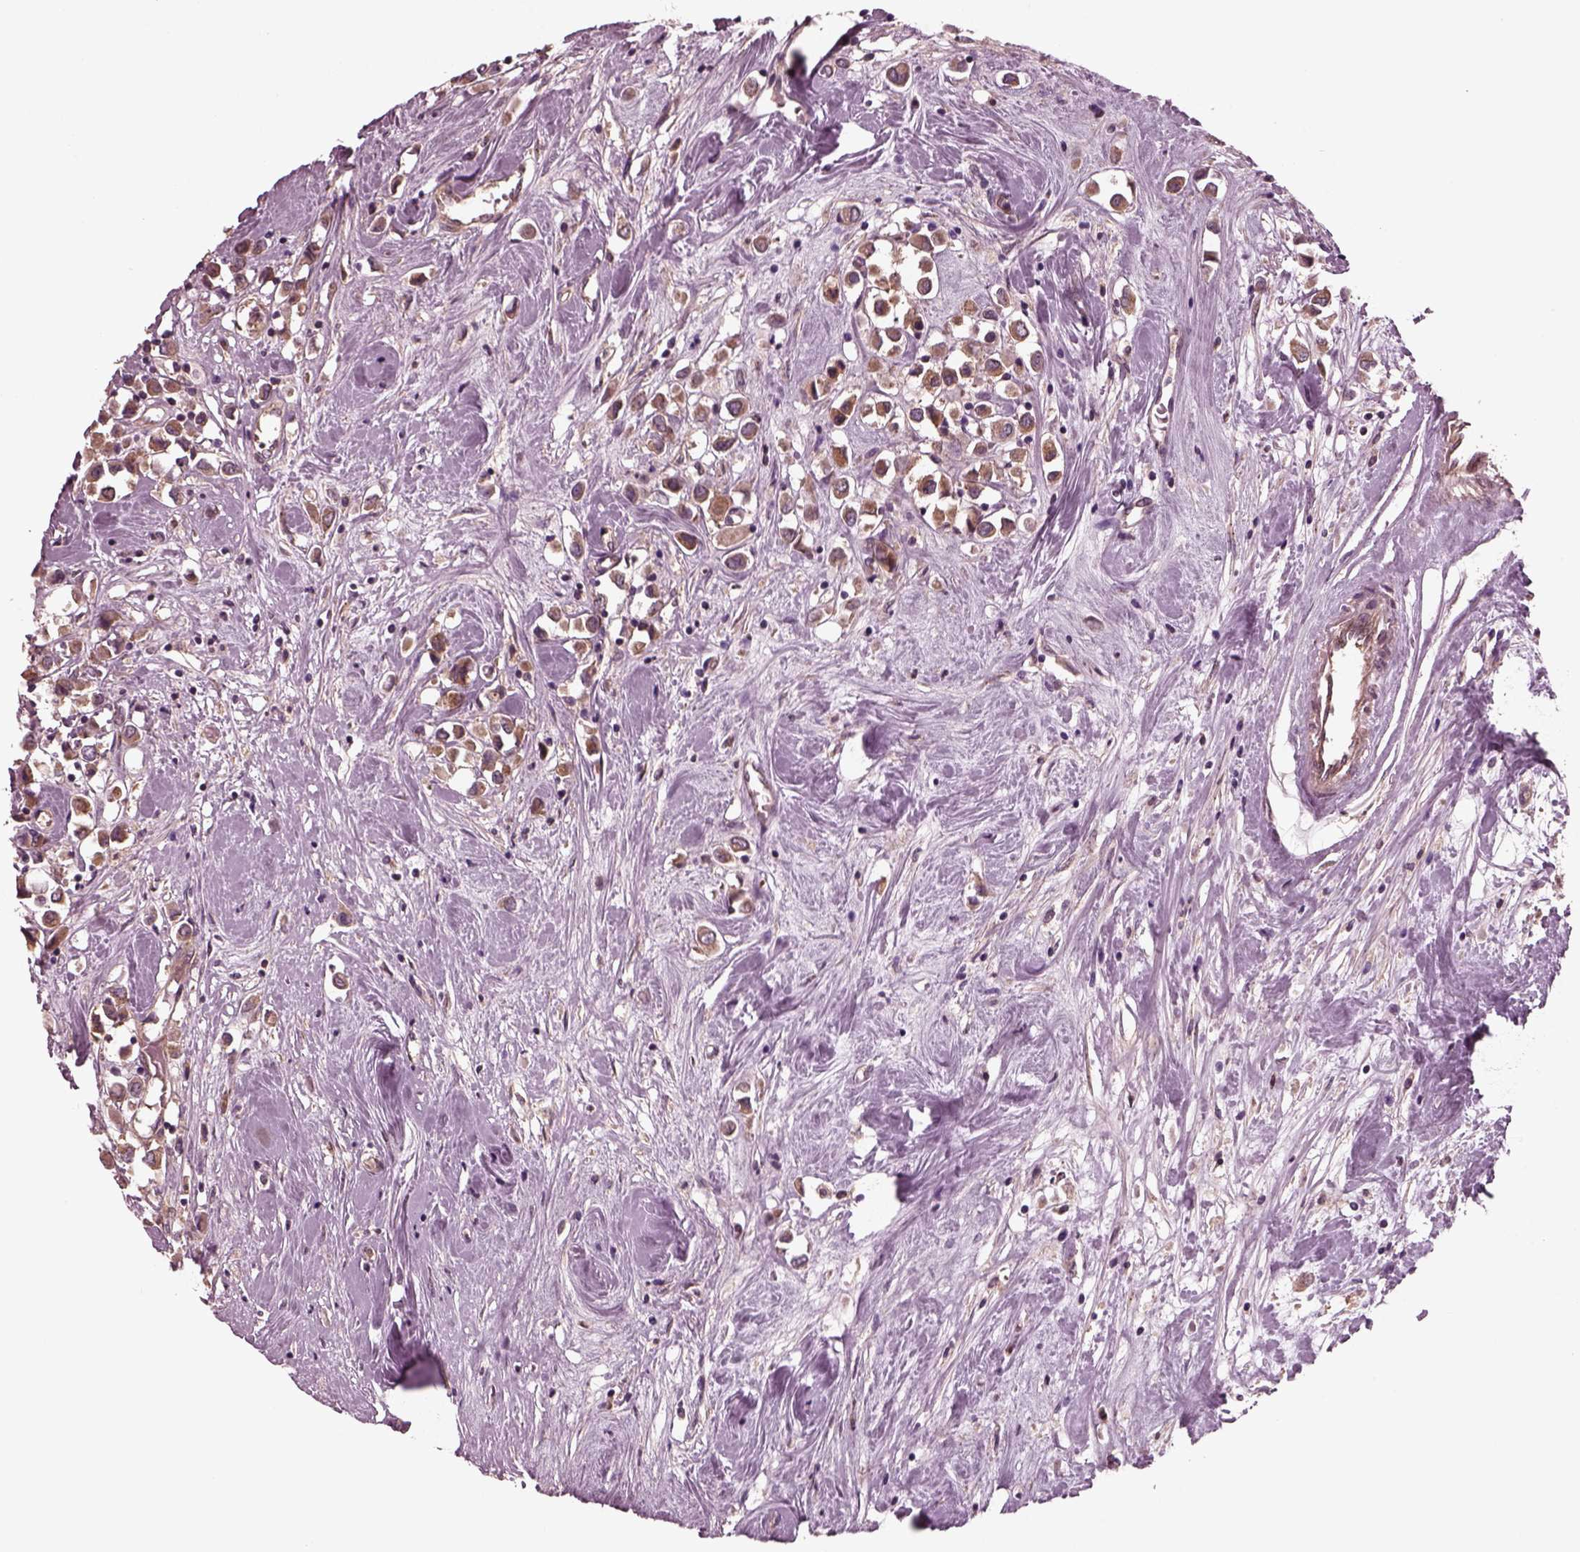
{"staining": {"intensity": "moderate", "quantity": ">75%", "location": "cytoplasmic/membranous"}, "tissue": "breast cancer", "cell_type": "Tumor cells", "image_type": "cancer", "snomed": [{"axis": "morphology", "description": "Duct carcinoma"}, {"axis": "topography", "description": "Breast"}], "caption": "Brown immunohistochemical staining in human breast invasive ductal carcinoma demonstrates moderate cytoplasmic/membranous expression in about >75% of tumor cells.", "gene": "TUBG1", "patient": {"sex": "female", "age": 61}}